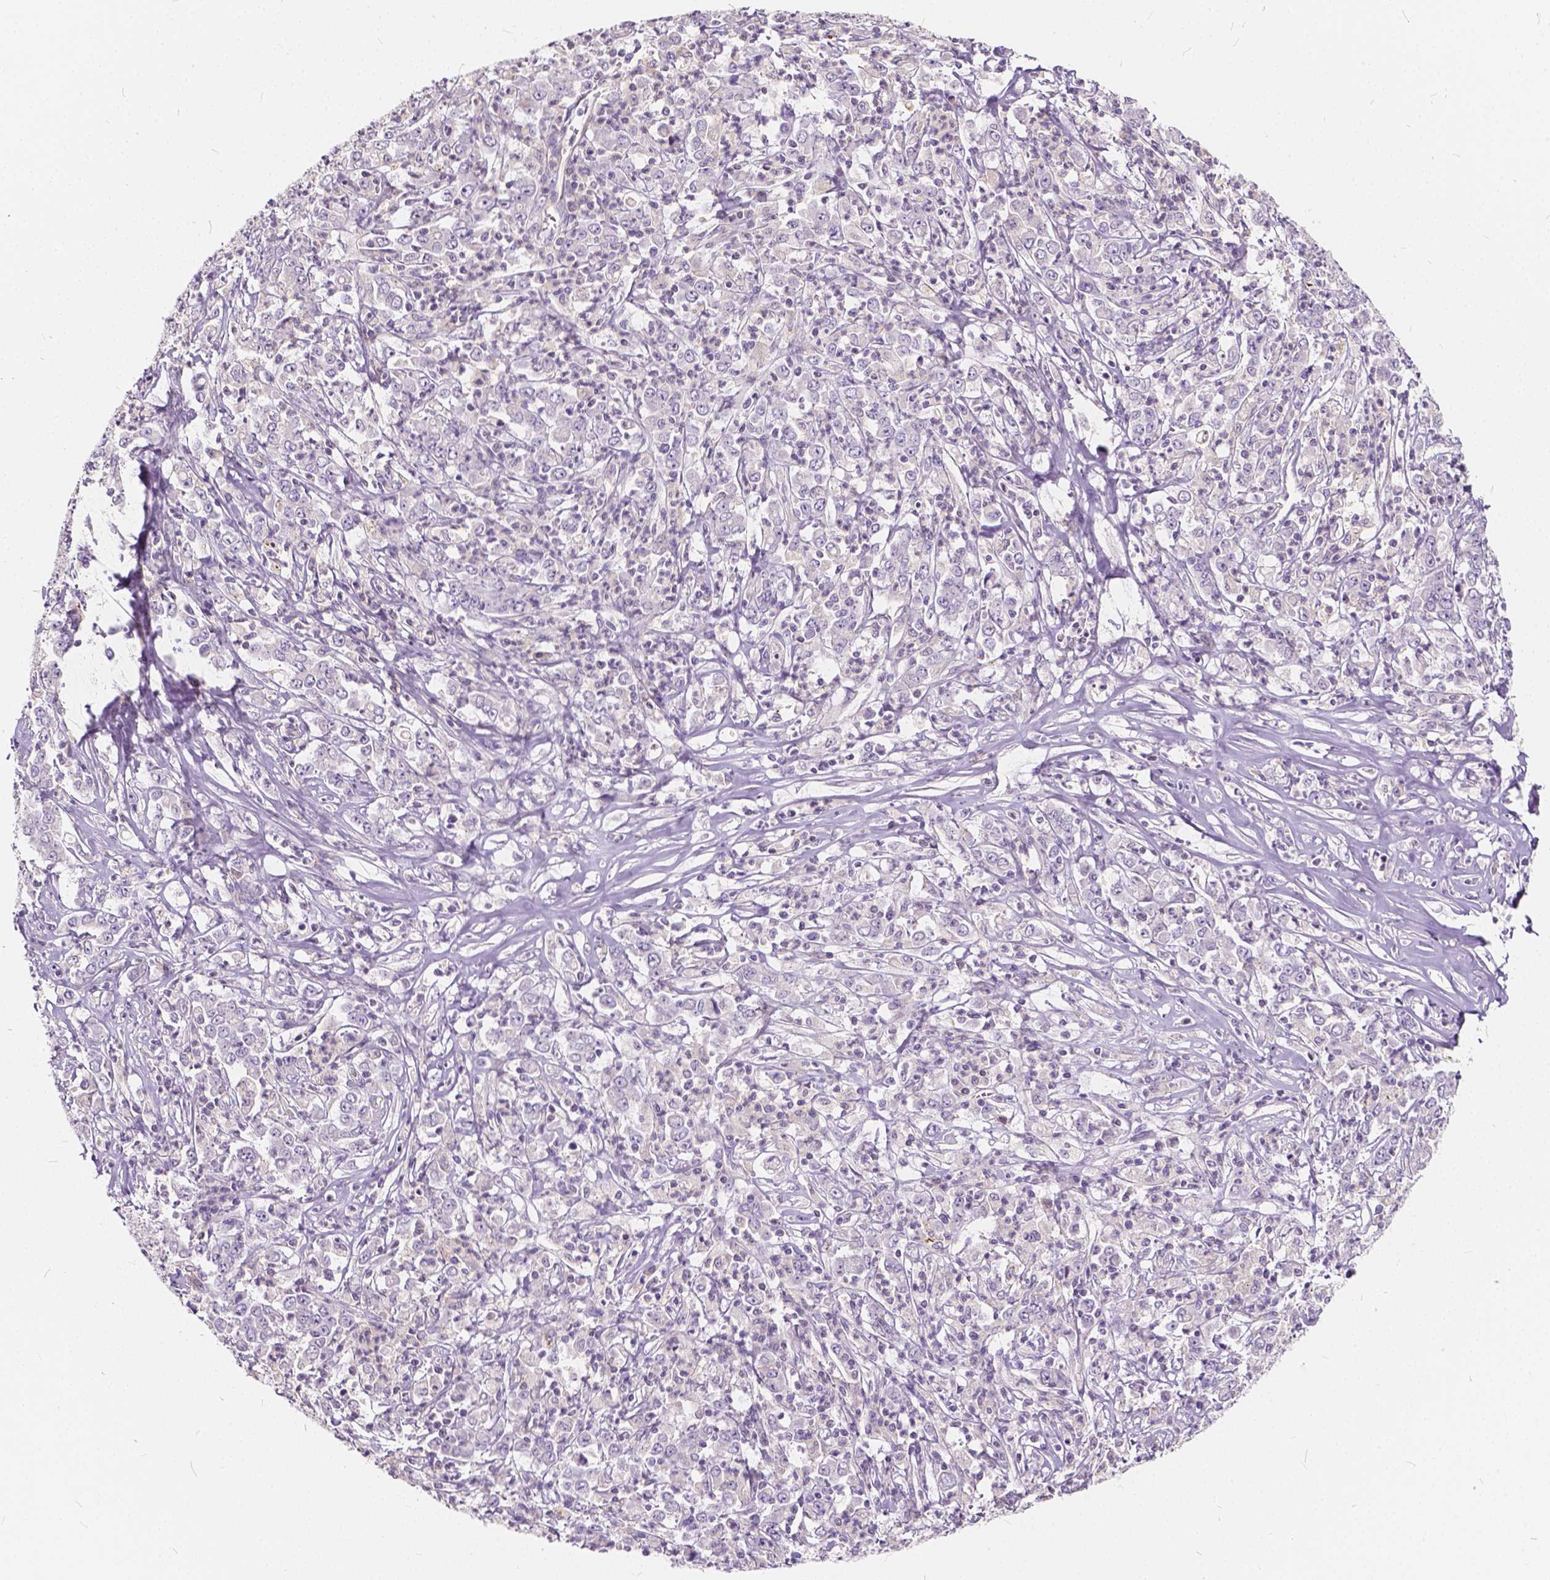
{"staining": {"intensity": "negative", "quantity": "none", "location": "none"}, "tissue": "stomach cancer", "cell_type": "Tumor cells", "image_type": "cancer", "snomed": [{"axis": "morphology", "description": "Adenocarcinoma, NOS"}, {"axis": "topography", "description": "Stomach, lower"}], "caption": "Tumor cells show no significant positivity in stomach cancer (adenocarcinoma).", "gene": "KIAA0513", "patient": {"sex": "female", "age": 71}}